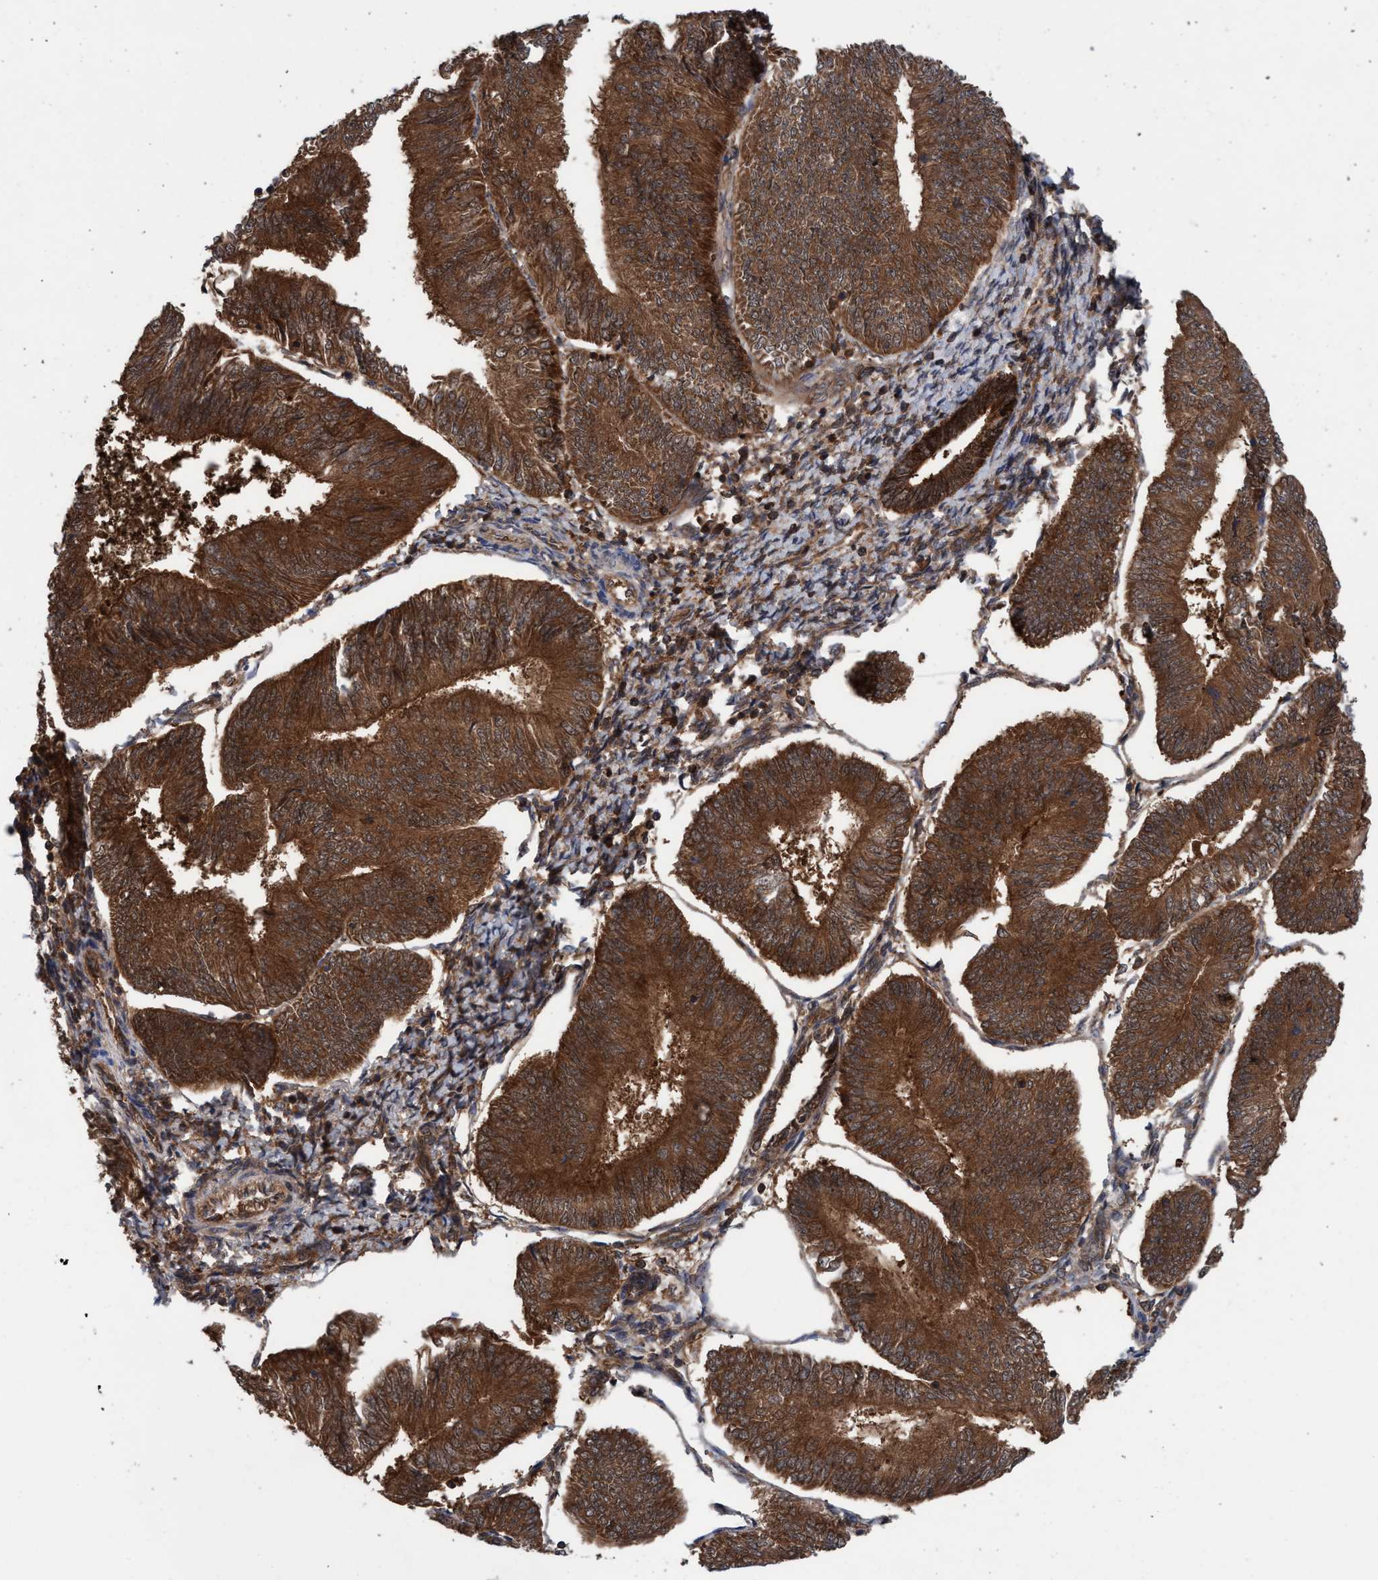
{"staining": {"intensity": "strong", "quantity": ">75%", "location": "cytoplasmic/membranous"}, "tissue": "endometrial cancer", "cell_type": "Tumor cells", "image_type": "cancer", "snomed": [{"axis": "morphology", "description": "Adenocarcinoma, NOS"}, {"axis": "topography", "description": "Endometrium"}], "caption": "A brown stain shows strong cytoplasmic/membranous expression of a protein in endometrial cancer (adenocarcinoma) tumor cells. The protein is stained brown, and the nuclei are stained in blue (DAB (3,3'-diaminobenzidine) IHC with brightfield microscopy, high magnification).", "gene": "GLOD4", "patient": {"sex": "female", "age": 58}}